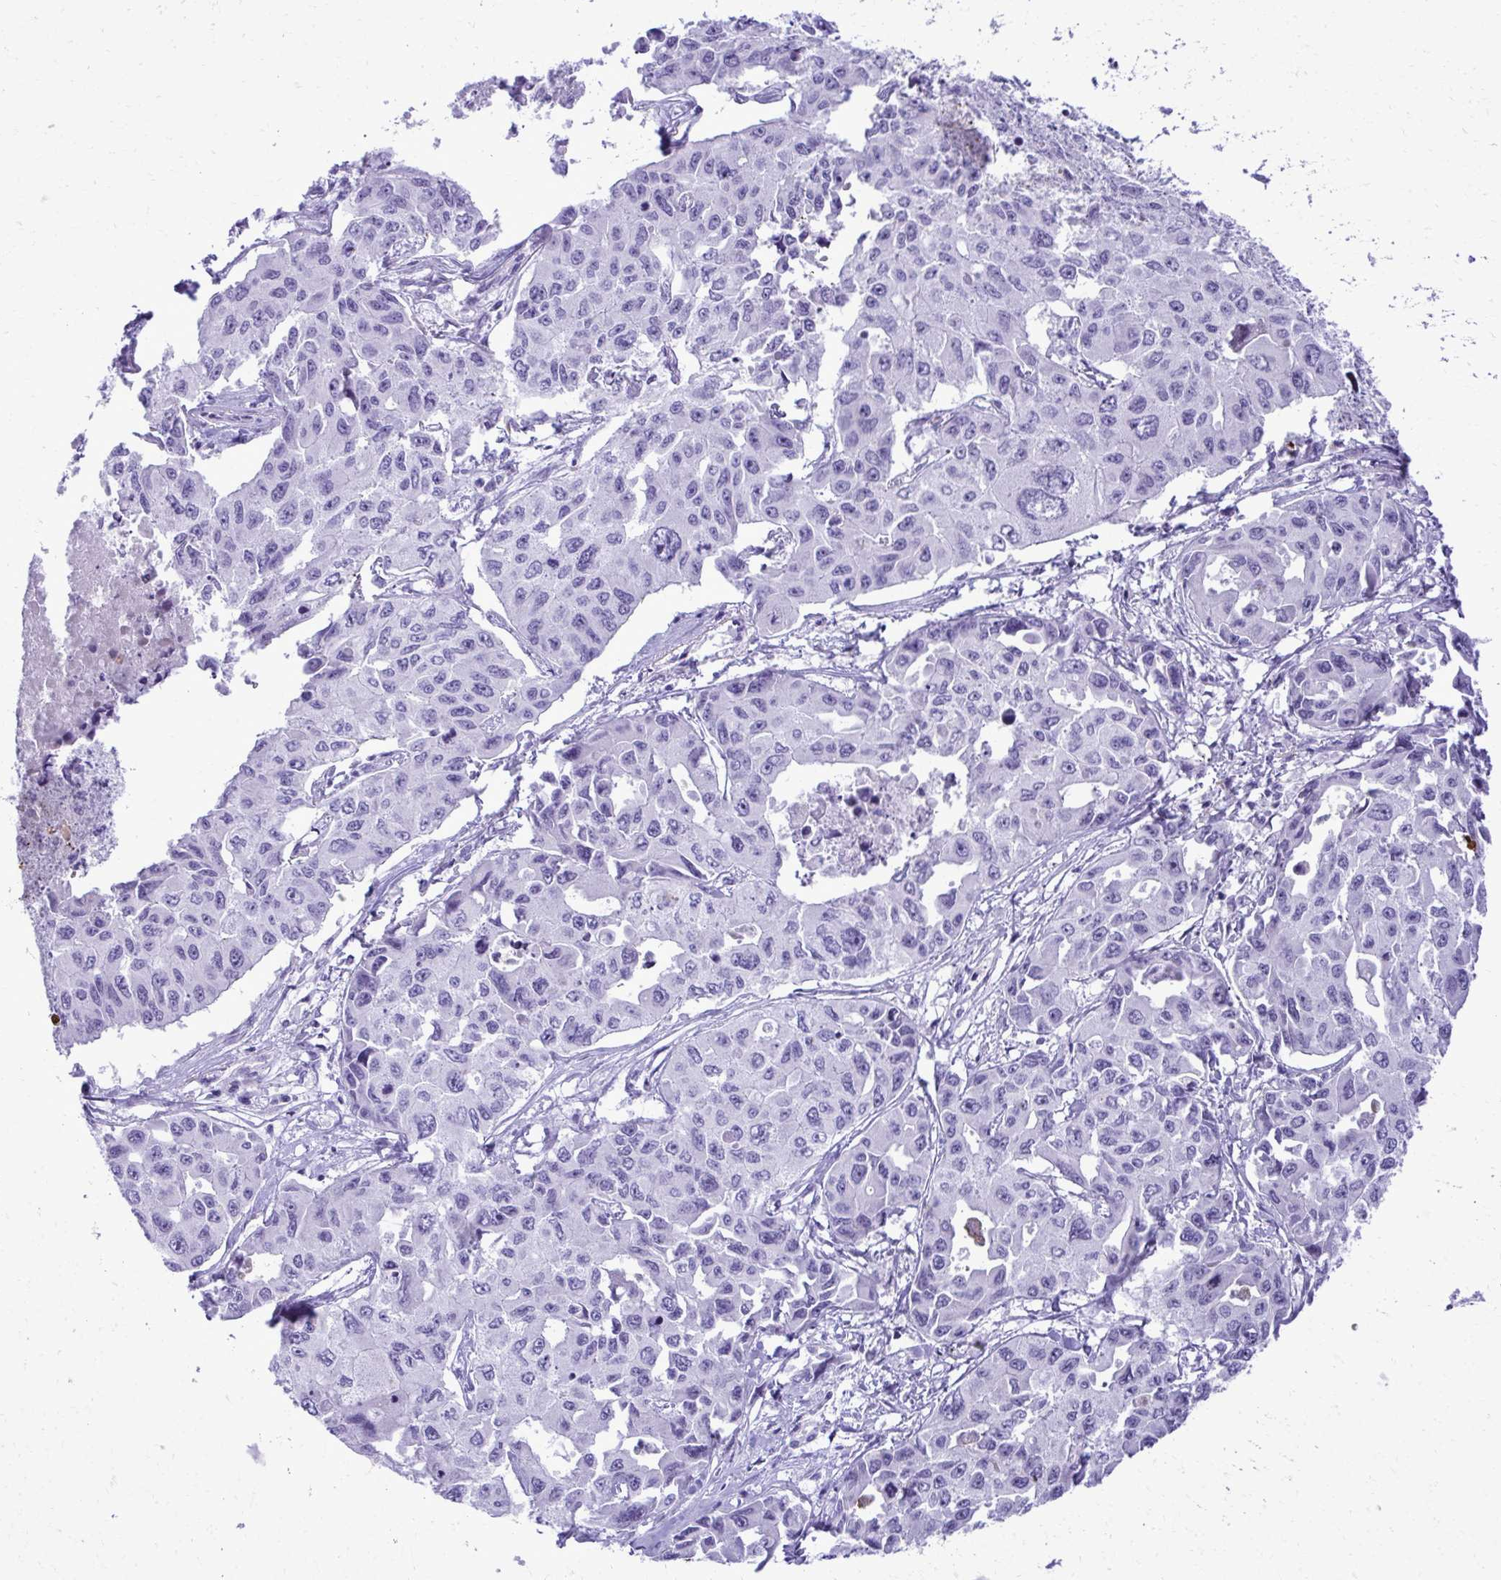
{"staining": {"intensity": "negative", "quantity": "none", "location": "none"}, "tissue": "lung cancer", "cell_type": "Tumor cells", "image_type": "cancer", "snomed": [{"axis": "morphology", "description": "Adenocarcinoma, NOS"}, {"axis": "topography", "description": "Lung"}], "caption": "Tumor cells show no significant expression in lung cancer (adenocarcinoma). (DAB (3,3'-diaminobenzidine) immunohistochemistry (IHC) visualized using brightfield microscopy, high magnification).", "gene": "PITPNM3", "patient": {"sex": "male", "age": 64}}